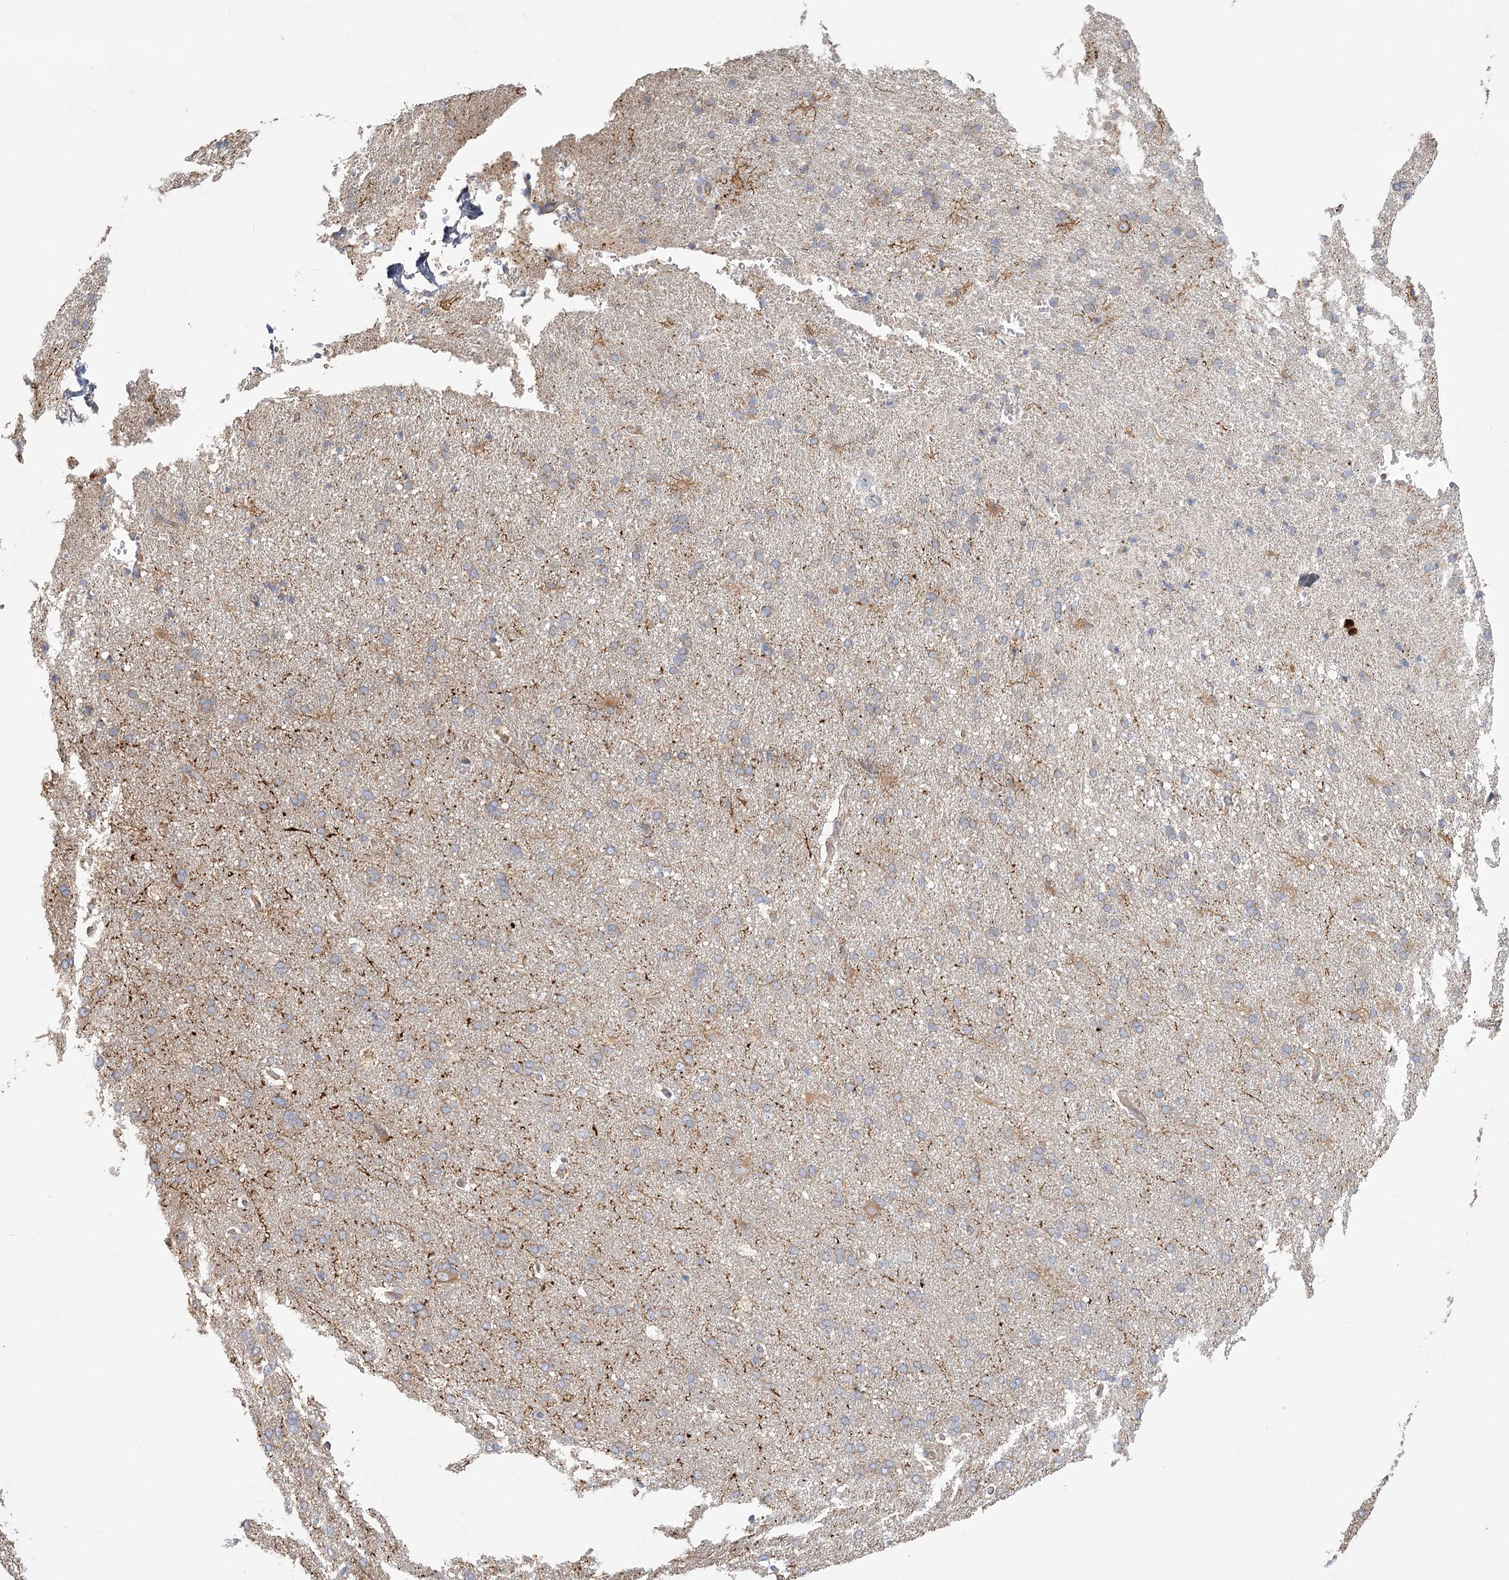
{"staining": {"intensity": "negative", "quantity": "none", "location": "none"}, "tissue": "cerebral cortex", "cell_type": "Endothelial cells", "image_type": "normal", "snomed": [{"axis": "morphology", "description": "Normal tissue, NOS"}, {"axis": "topography", "description": "Cerebral cortex"}], "caption": "This is a histopathology image of immunohistochemistry (IHC) staining of normal cerebral cortex, which shows no expression in endothelial cells.", "gene": "CNTLN", "patient": {"sex": "male", "age": 62}}